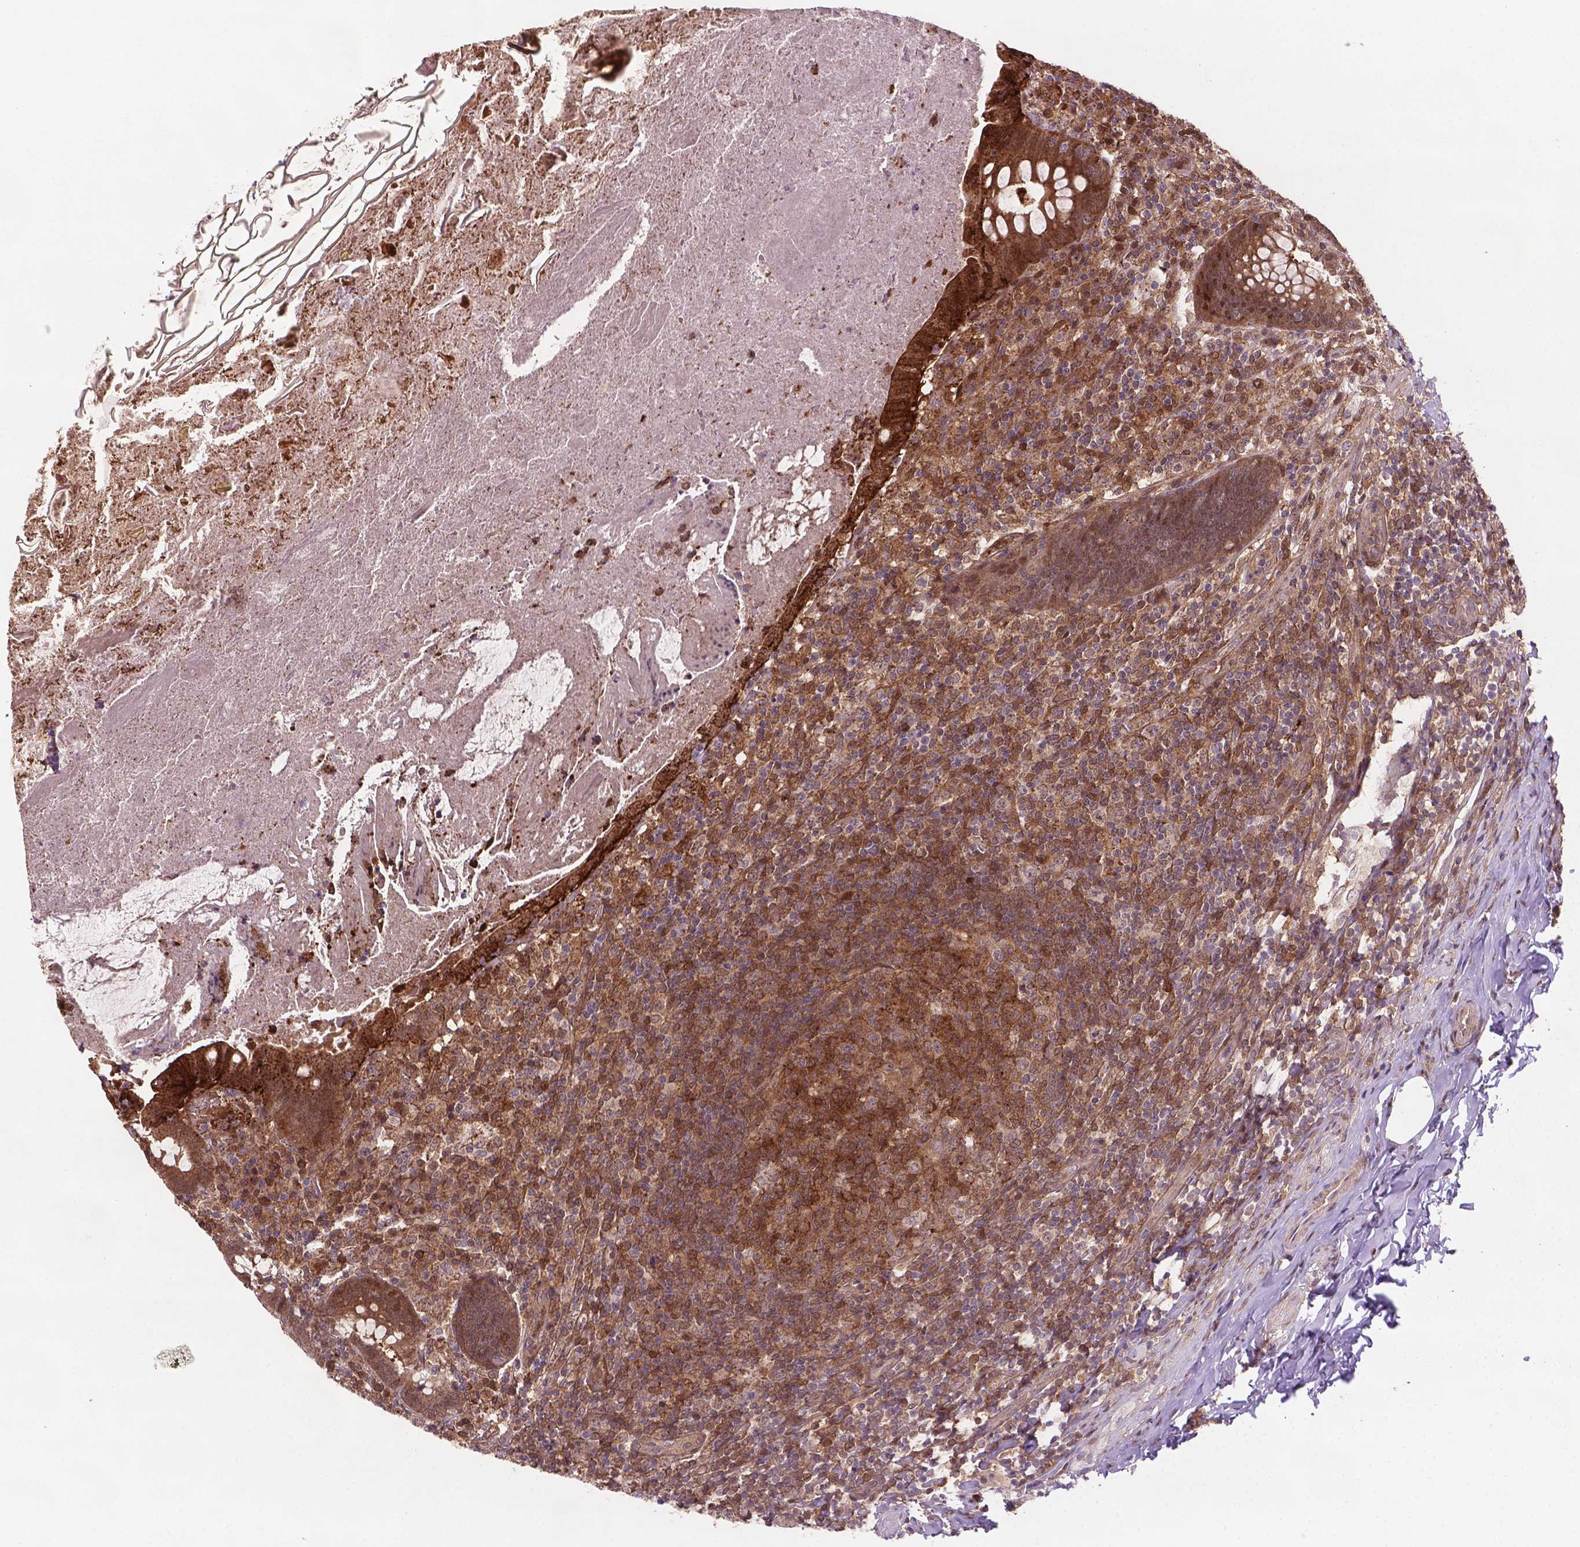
{"staining": {"intensity": "moderate", "quantity": ">75%", "location": "cytoplasmic/membranous,nuclear"}, "tissue": "appendix", "cell_type": "Glandular cells", "image_type": "normal", "snomed": [{"axis": "morphology", "description": "Normal tissue, NOS"}, {"axis": "topography", "description": "Appendix"}], "caption": "Protein staining by IHC demonstrates moderate cytoplasmic/membranous,nuclear positivity in about >75% of glandular cells in normal appendix.", "gene": "PLIN3", "patient": {"sex": "male", "age": 47}}